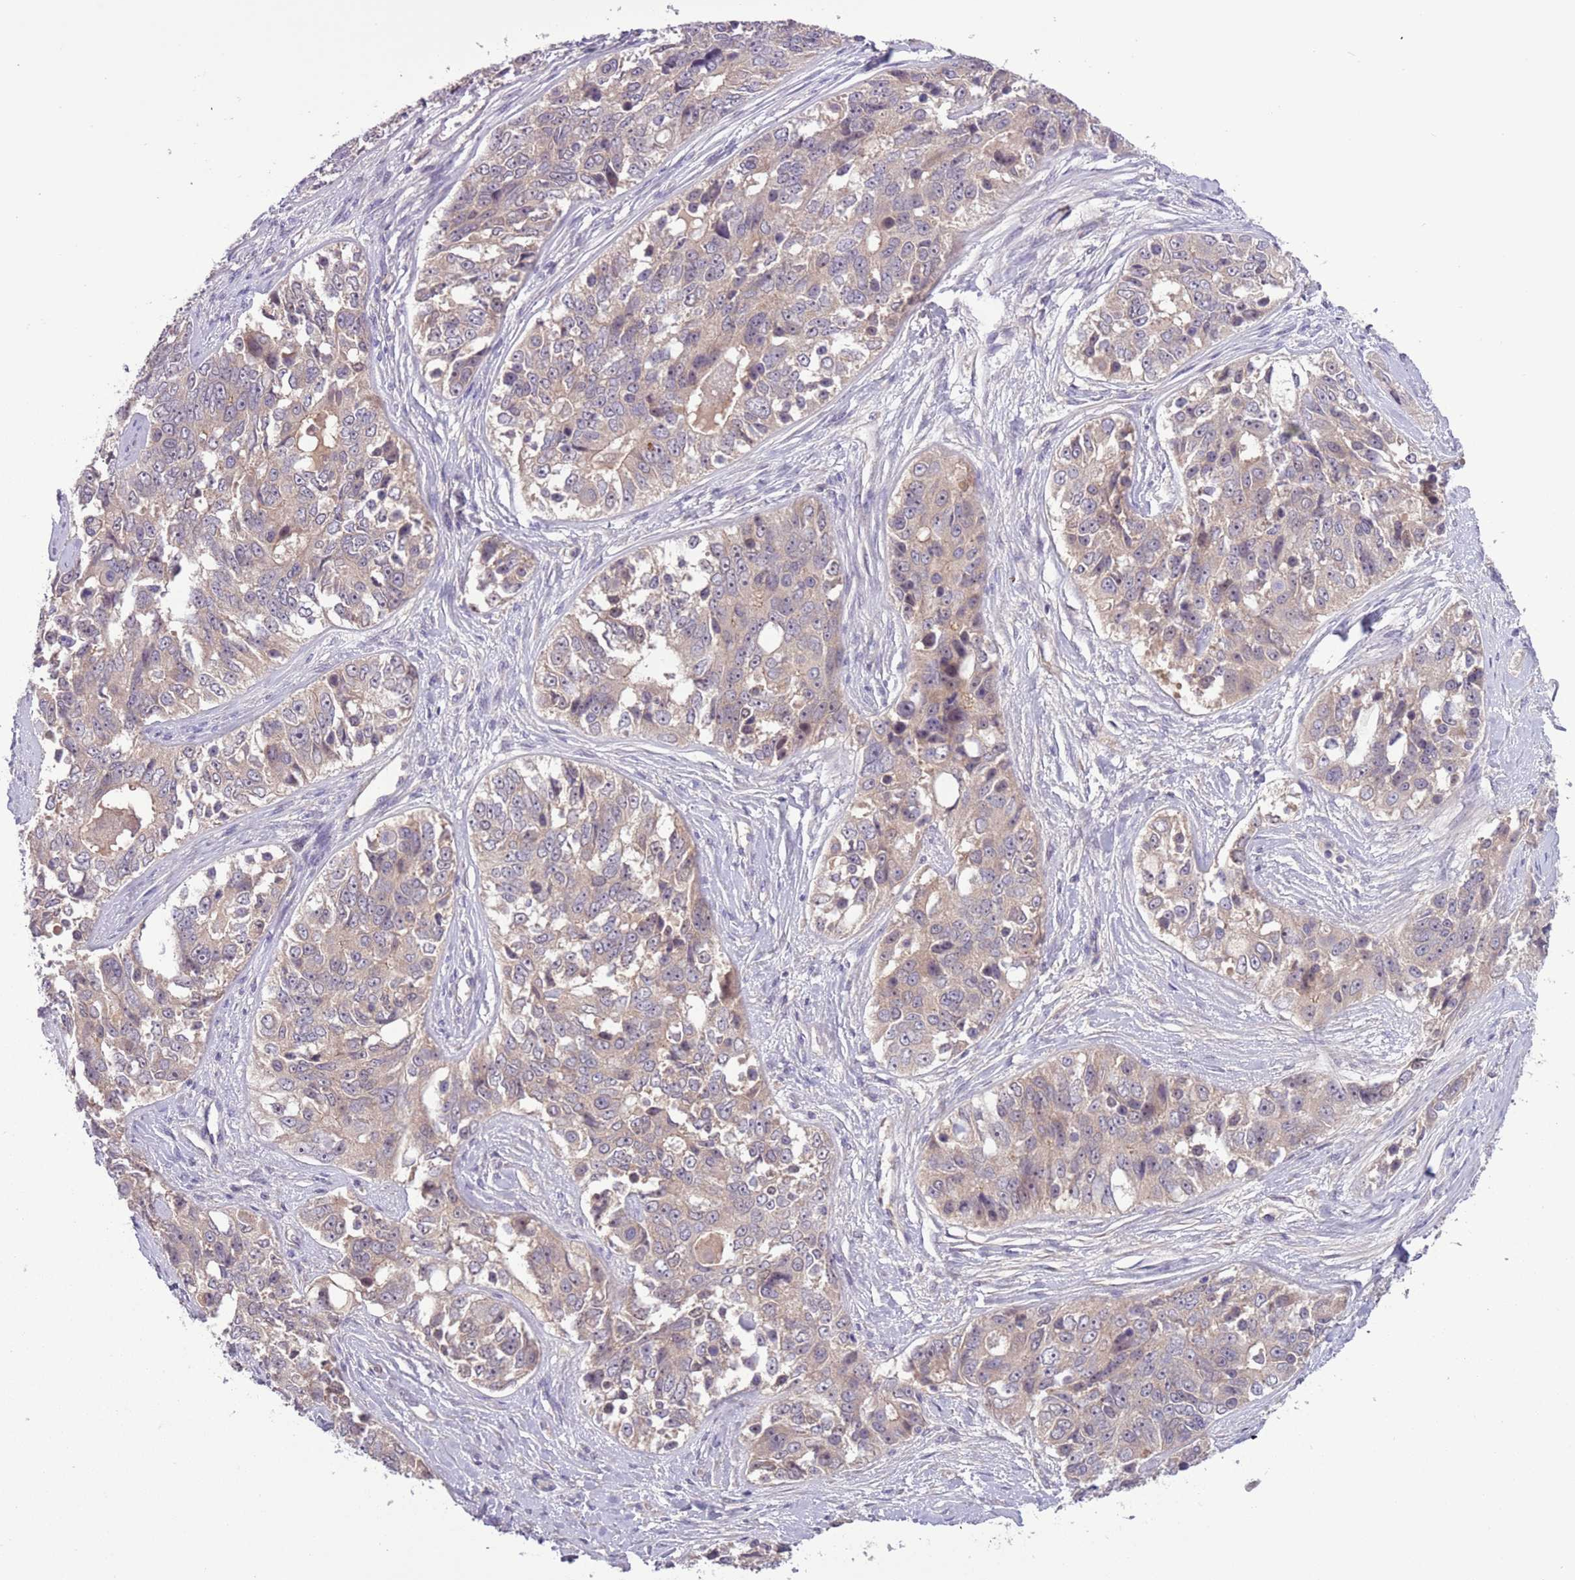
{"staining": {"intensity": "weak", "quantity": ">75%", "location": "cytoplasmic/membranous"}, "tissue": "ovarian cancer", "cell_type": "Tumor cells", "image_type": "cancer", "snomed": [{"axis": "morphology", "description": "Carcinoma, endometroid"}, {"axis": "topography", "description": "Ovary"}], "caption": "The photomicrograph exhibits immunohistochemical staining of ovarian endometroid carcinoma. There is weak cytoplasmic/membranous expression is appreciated in approximately >75% of tumor cells.", "gene": "SHROOM3", "patient": {"sex": "female", "age": 51}}